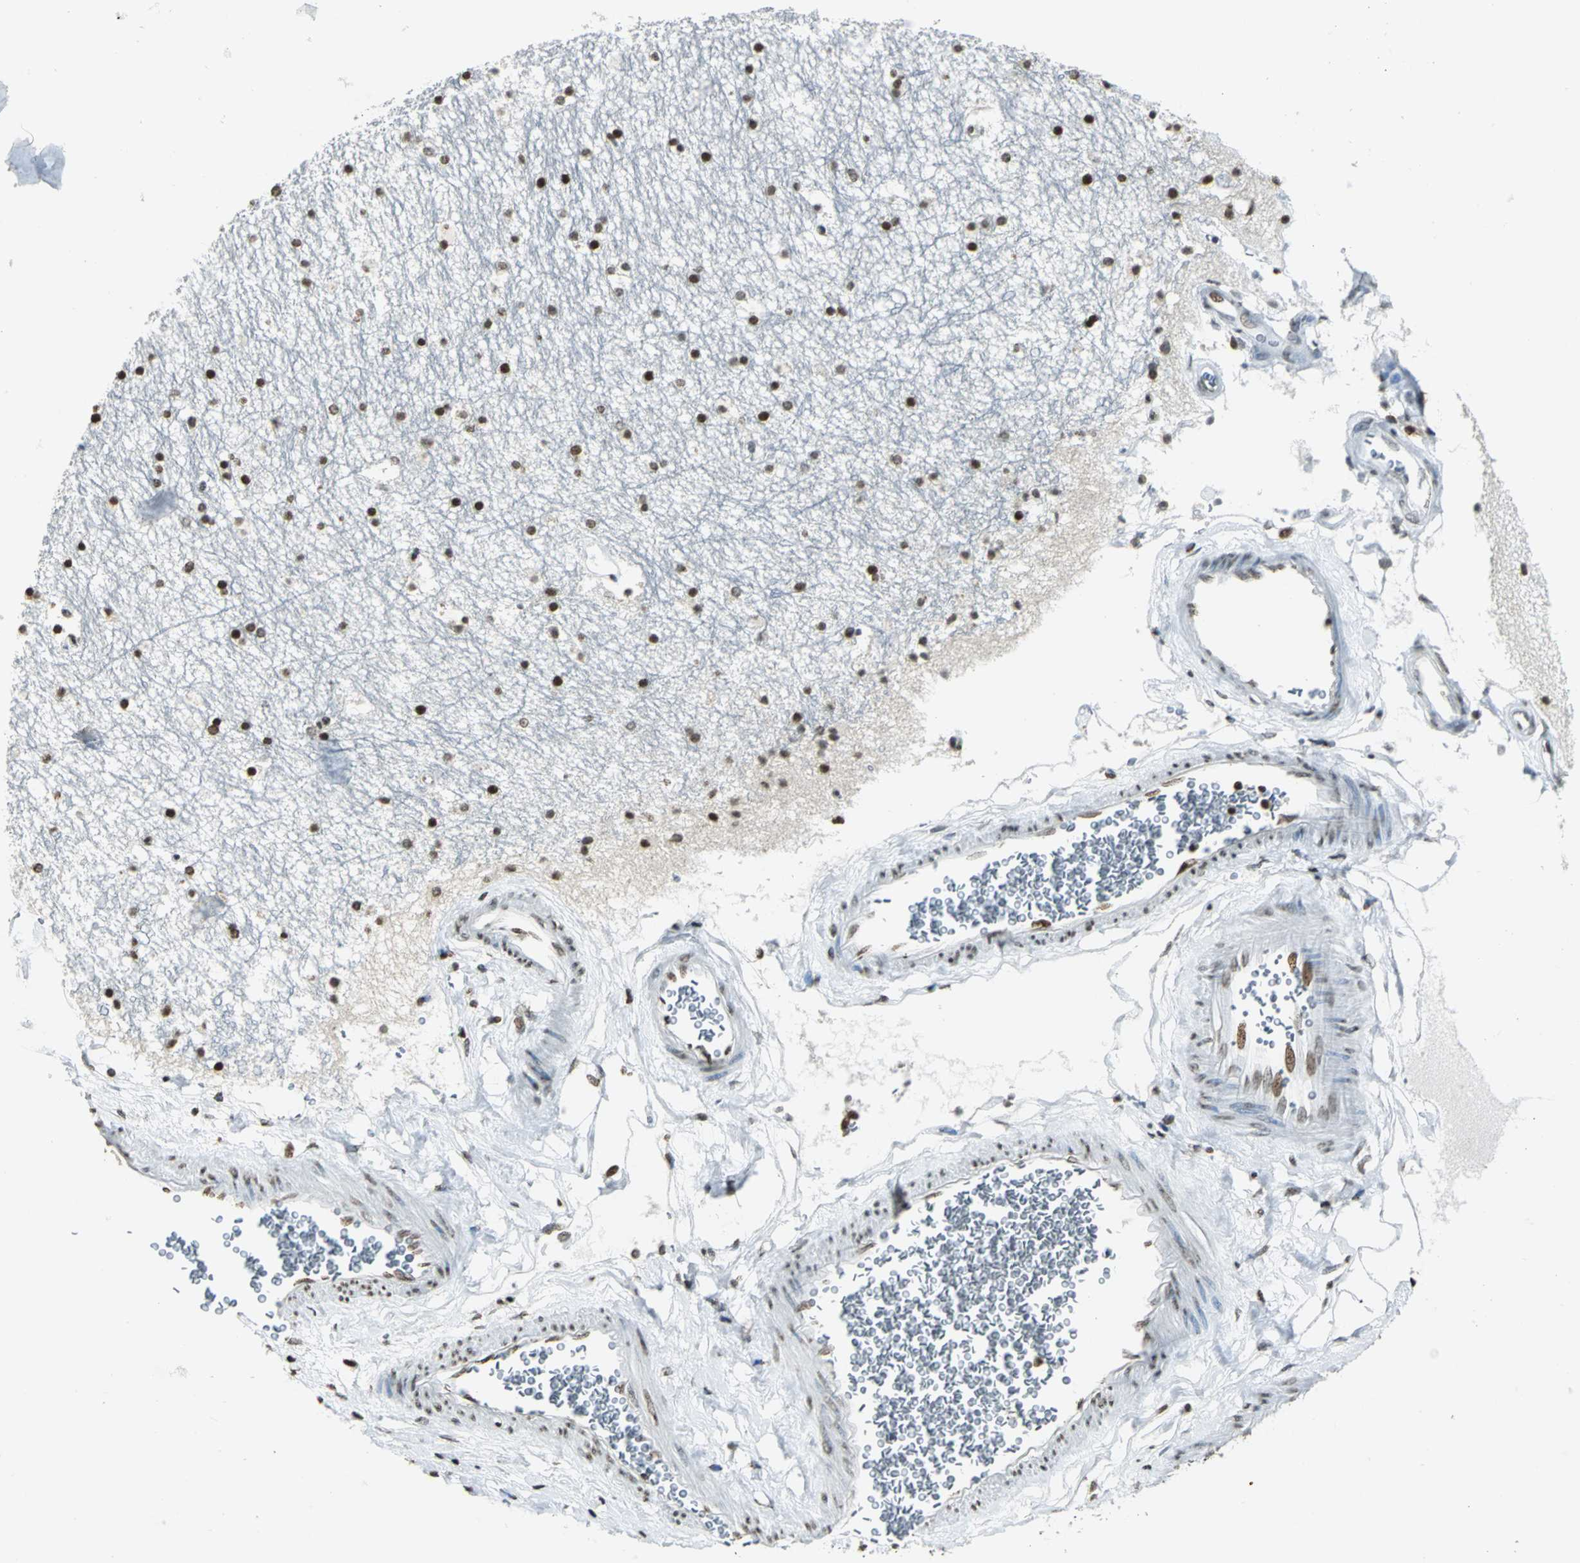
{"staining": {"intensity": "strong", "quantity": ">75%", "location": "nuclear"}, "tissue": "hippocampus", "cell_type": "Glial cells", "image_type": "normal", "snomed": [{"axis": "morphology", "description": "Normal tissue, NOS"}, {"axis": "topography", "description": "Hippocampus"}], "caption": "A brown stain highlights strong nuclear staining of a protein in glial cells of benign human hippocampus.", "gene": "MCM4", "patient": {"sex": "male", "age": 45}}